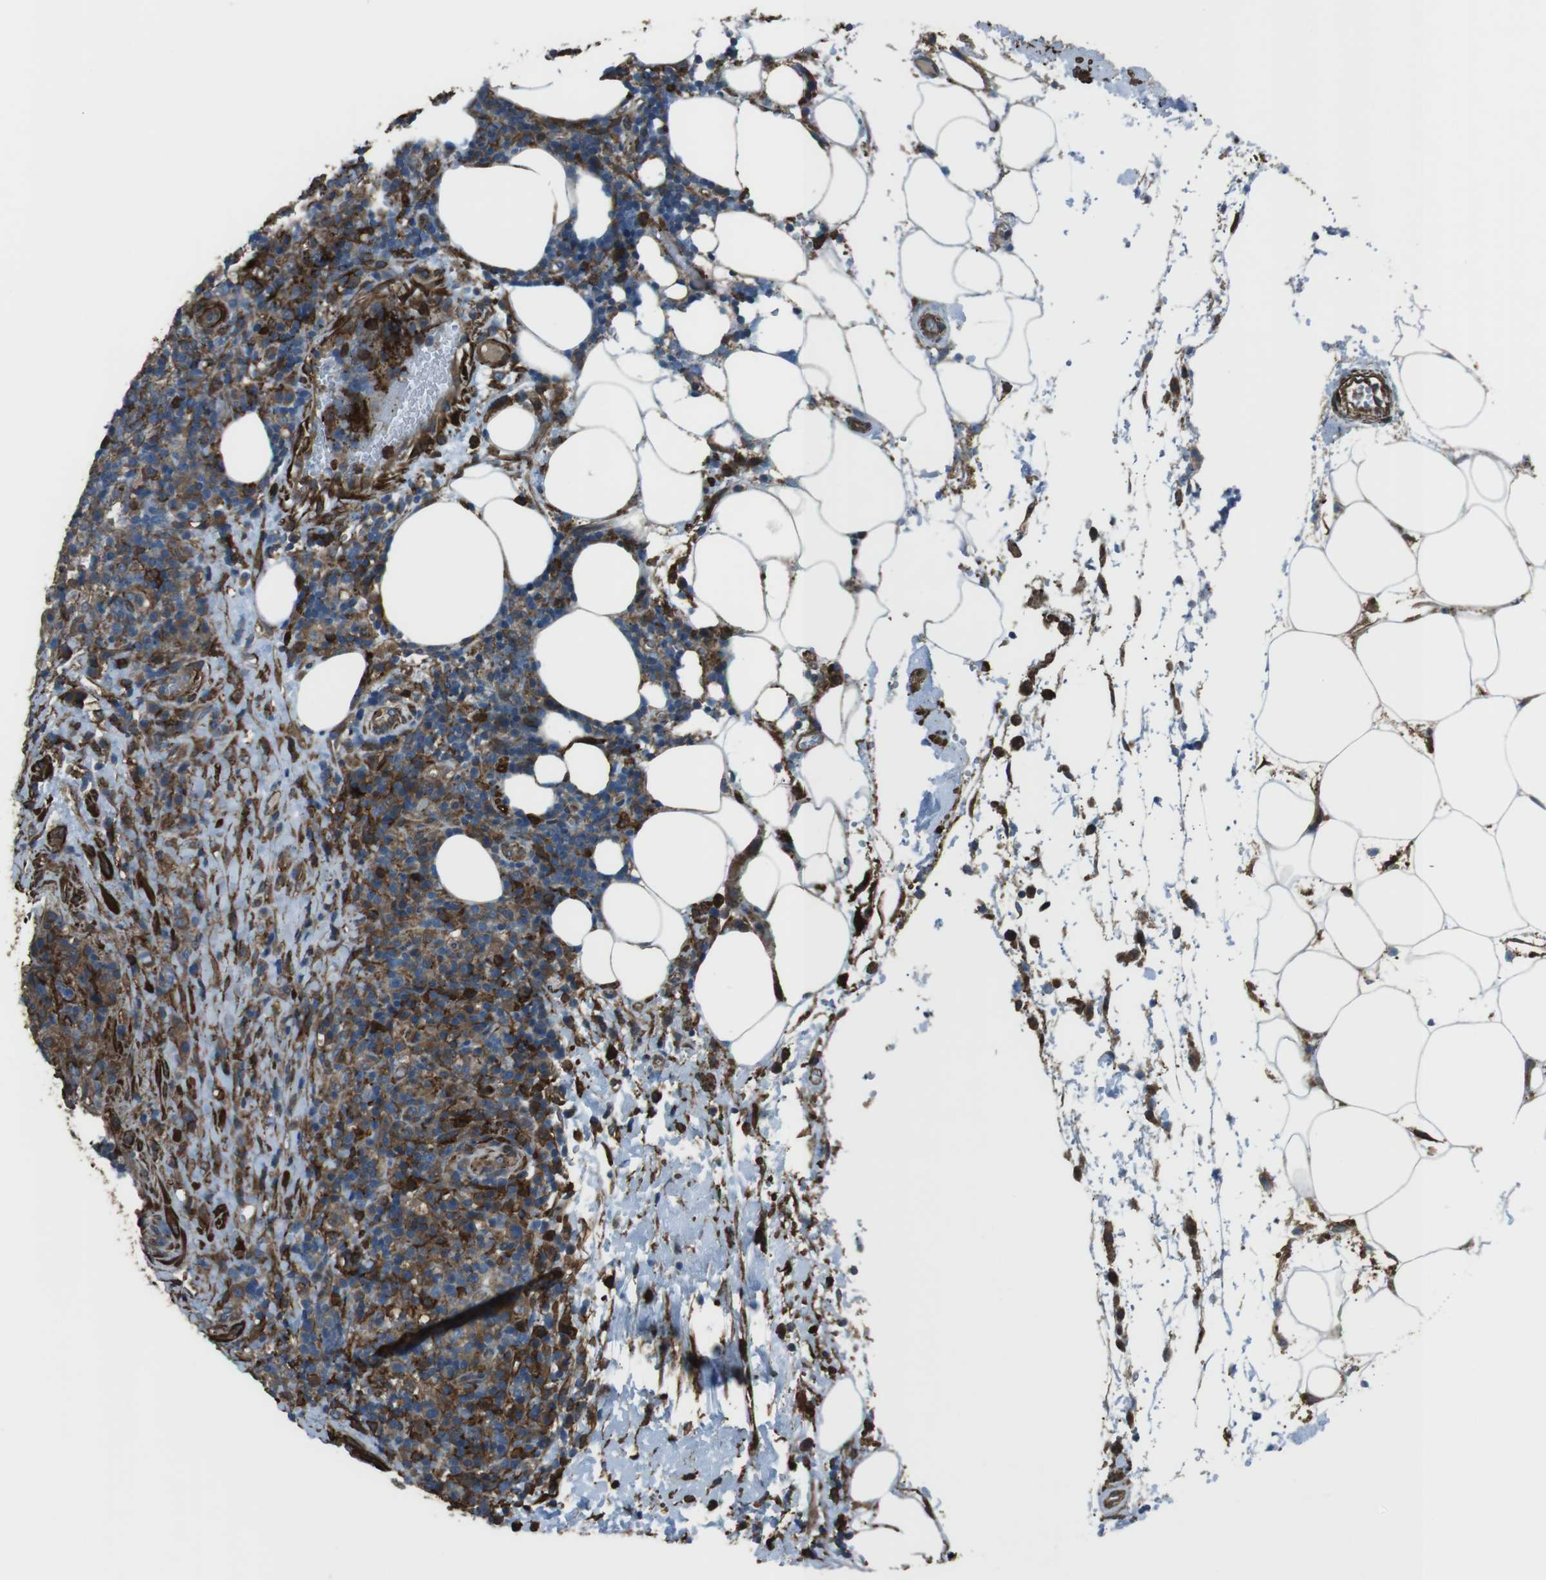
{"staining": {"intensity": "moderate", "quantity": "25%-75%", "location": "cytoplasmic/membranous"}, "tissue": "lymphoma", "cell_type": "Tumor cells", "image_type": "cancer", "snomed": [{"axis": "morphology", "description": "Malignant lymphoma, non-Hodgkin's type, High grade"}, {"axis": "topography", "description": "Lymph node"}], "caption": "About 25%-75% of tumor cells in lymphoma demonstrate moderate cytoplasmic/membranous protein positivity as visualized by brown immunohistochemical staining.", "gene": "SFT2D1", "patient": {"sex": "female", "age": 76}}